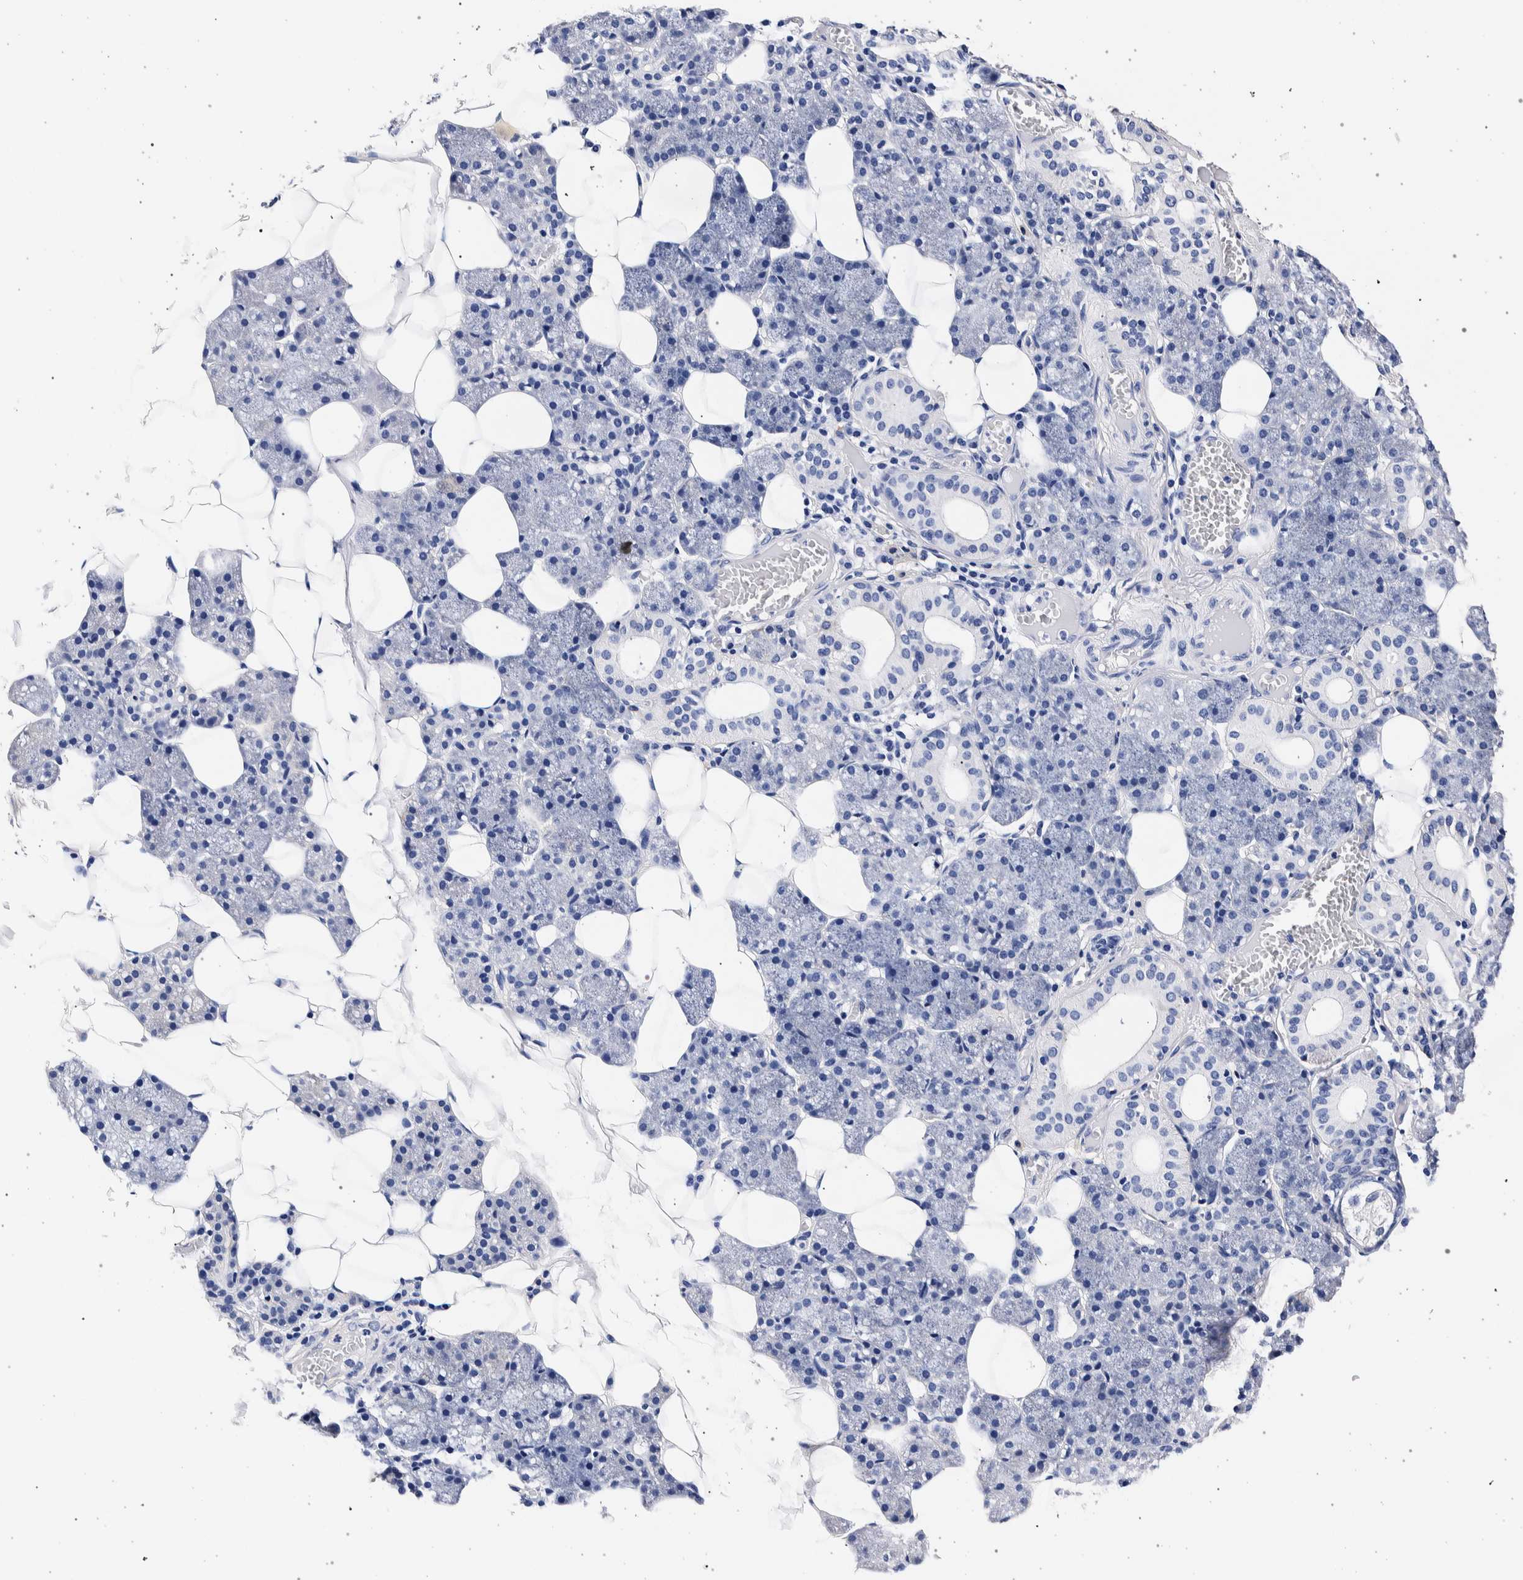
{"staining": {"intensity": "negative", "quantity": "none", "location": "none"}, "tissue": "salivary gland", "cell_type": "Glandular cells", "image_type": "normal", "snomed": [{"axis": "morphology", "description": "Normal tissue, NOS"}, {"axis": "topography", "description": "Salivary gland"}], "caption": "A high-resolution micrograph shows immunohistochemistry (IHC) staining of benign salivary gland, which reveals no significant positivity in glandular cells. Brightfield microscopy of immunohistochemistry (IHC) stained with DAB (3,3'-diaminobenzidine) (brown) and hematoxylin (blue), captured at high magnification.", "gene": "NIBAN2", "patient": {"sex": "female", "age": 33}}